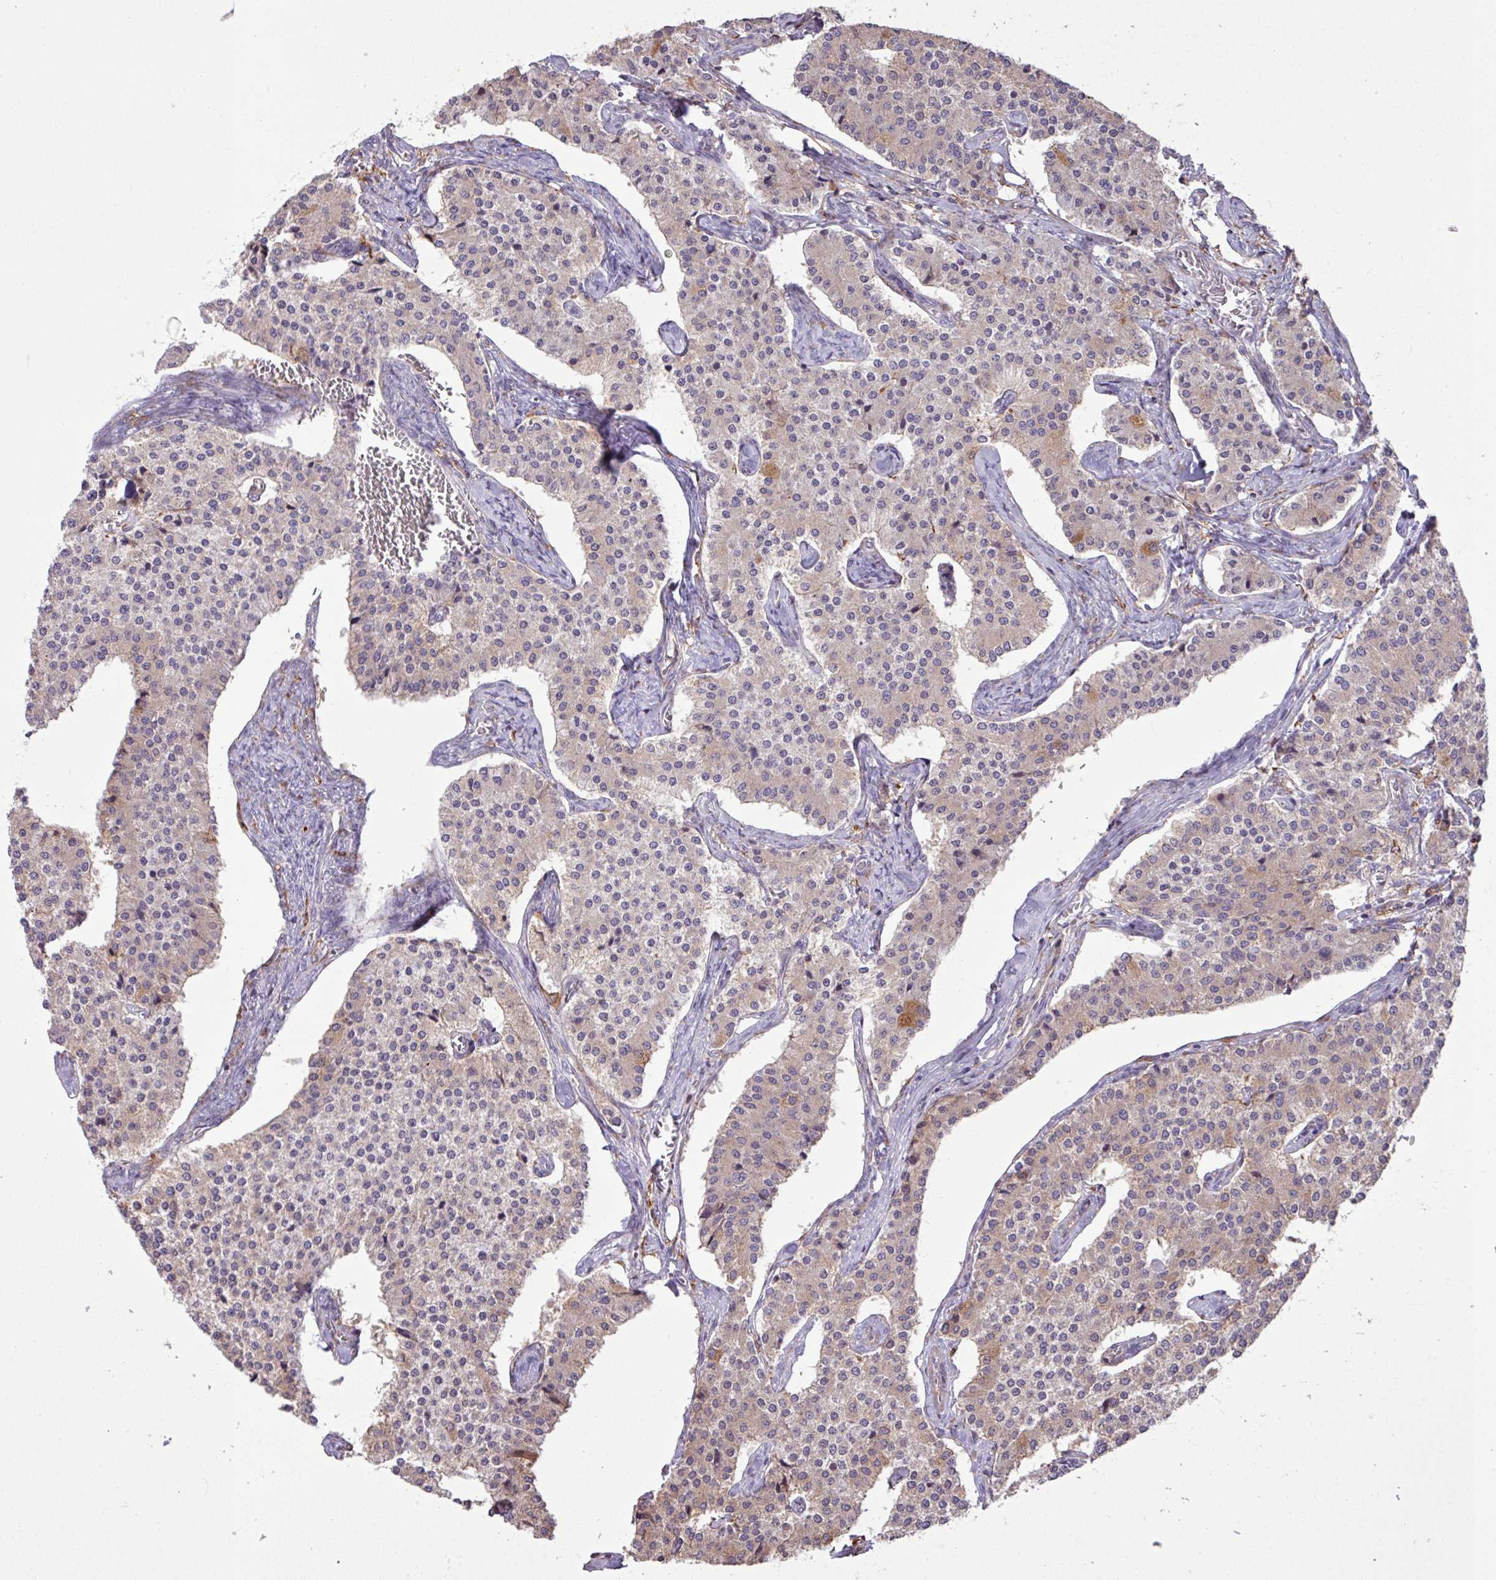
{"staining": {"intensity": "weak", "quantity": "<25%", "location": "cytoplasmic/membranous"}, "tissue": "carcinoid", "cell_type": "Tumor cells", "image_type": "cancer", "snomed": [{"axis": "morphology", "description": "Carcinoid, malignant, NOS"}, {"axis": "topography", "description": "Colon"}], "caption": "An IHC micrograph of carcinoid is shown. There is no staining in tumor cells of carcinoid.", "gene": "ARHGEF25", "patient": {"sex": "female", "age": 52}}